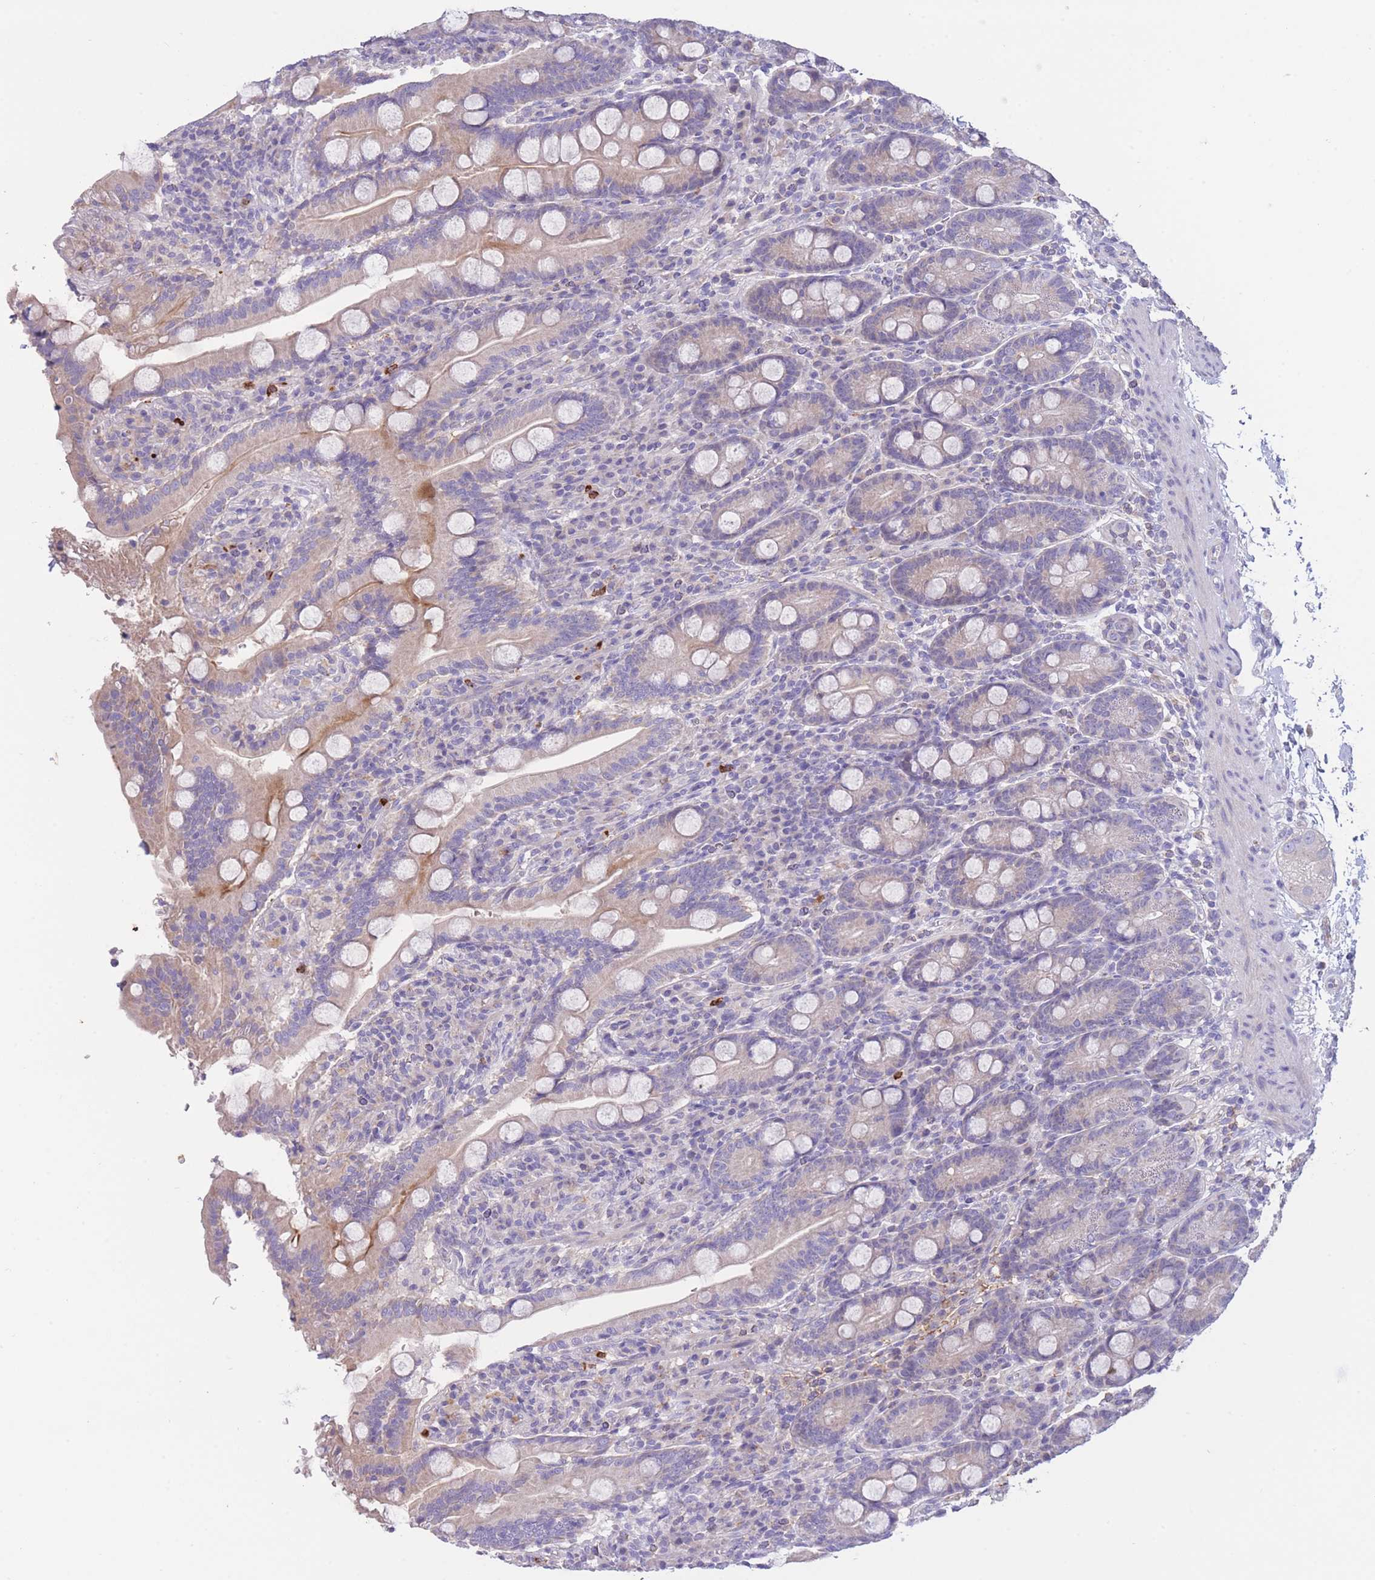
{"staining": {"intensity": "weak", "quantity": "<25%", "location": "cytoplasmic/membranous"}, "tissue": "duodenum", "cell_type": "Glandular cells", "image_type": "normal", "snomed": [{"axis": "morphology", "description": "Normal tissue, NOS"}, {"axis": "topography", "description": "Duodenum"}], "caption": "An IHC micrograph of benign duodenum is shown. There is no staining in glandular cells of duodenum.", "gene": "CENPM", "patient": {"sex": "male", "age": 35}}